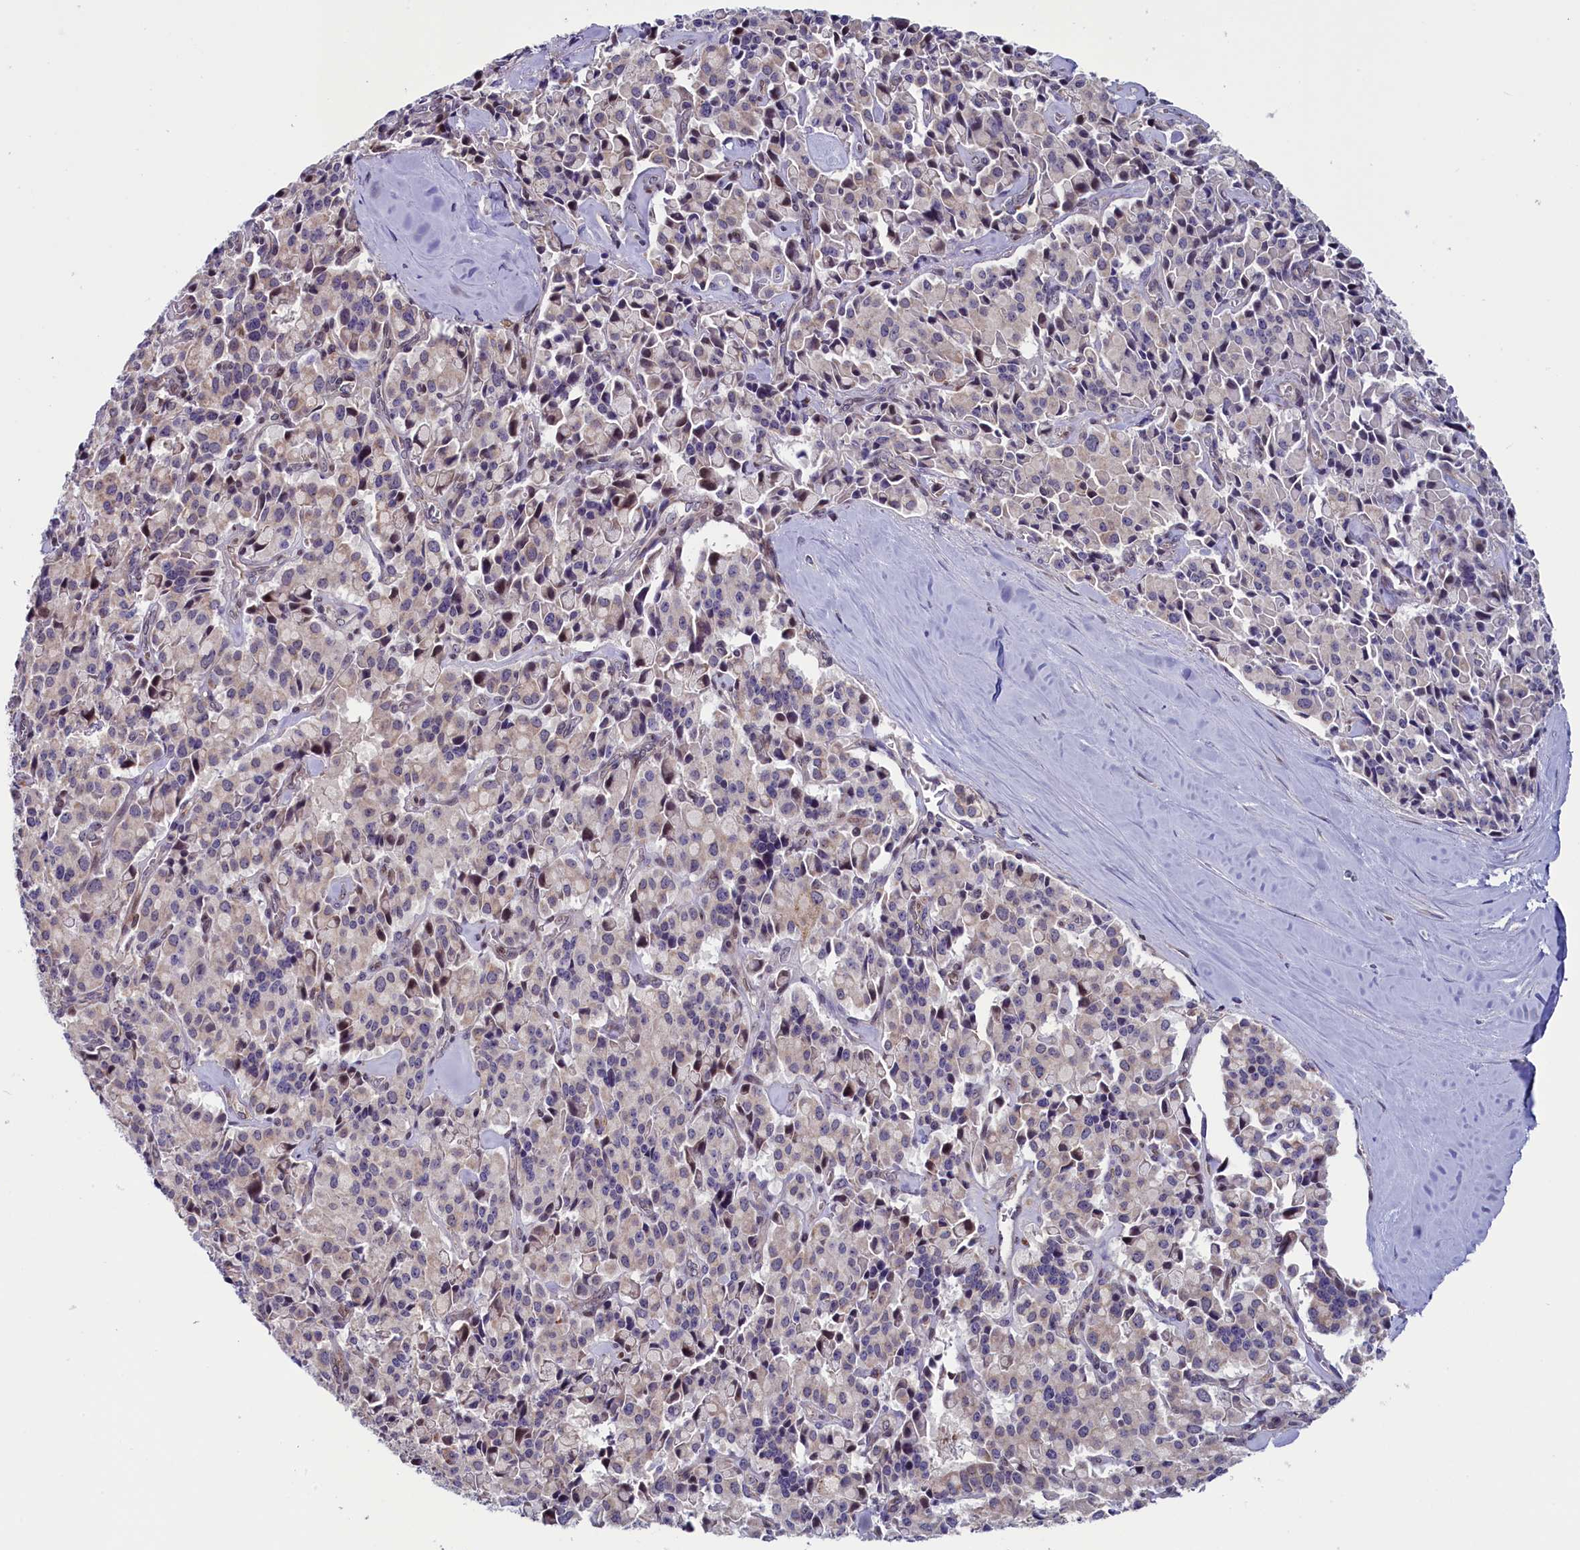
{"staining": {"intensity": "weak", "quantity": "<25%", "location": "cytoplasmic/membranous,nuclear"}, "tissue": "pancreatic cancer", "cell_type": "Tumor cells", "image_type": "cancer", "snomed": [{"axis": "morphology", "description": "Adenocarcinoma, NOS"}, {"axis": "topography", "description": "Pancreas"}], "caption": "The immunohistochemistry (IHC) image has no significant positivity in tumor cells of pancreatic adenocarcinoma tissue. The staining is performed using DAB brown chromogen with nuclei counter-stained in using hematoxylin.", "gene": "CIAPIN1", "patient": {"sex": "male", "age": 65}}